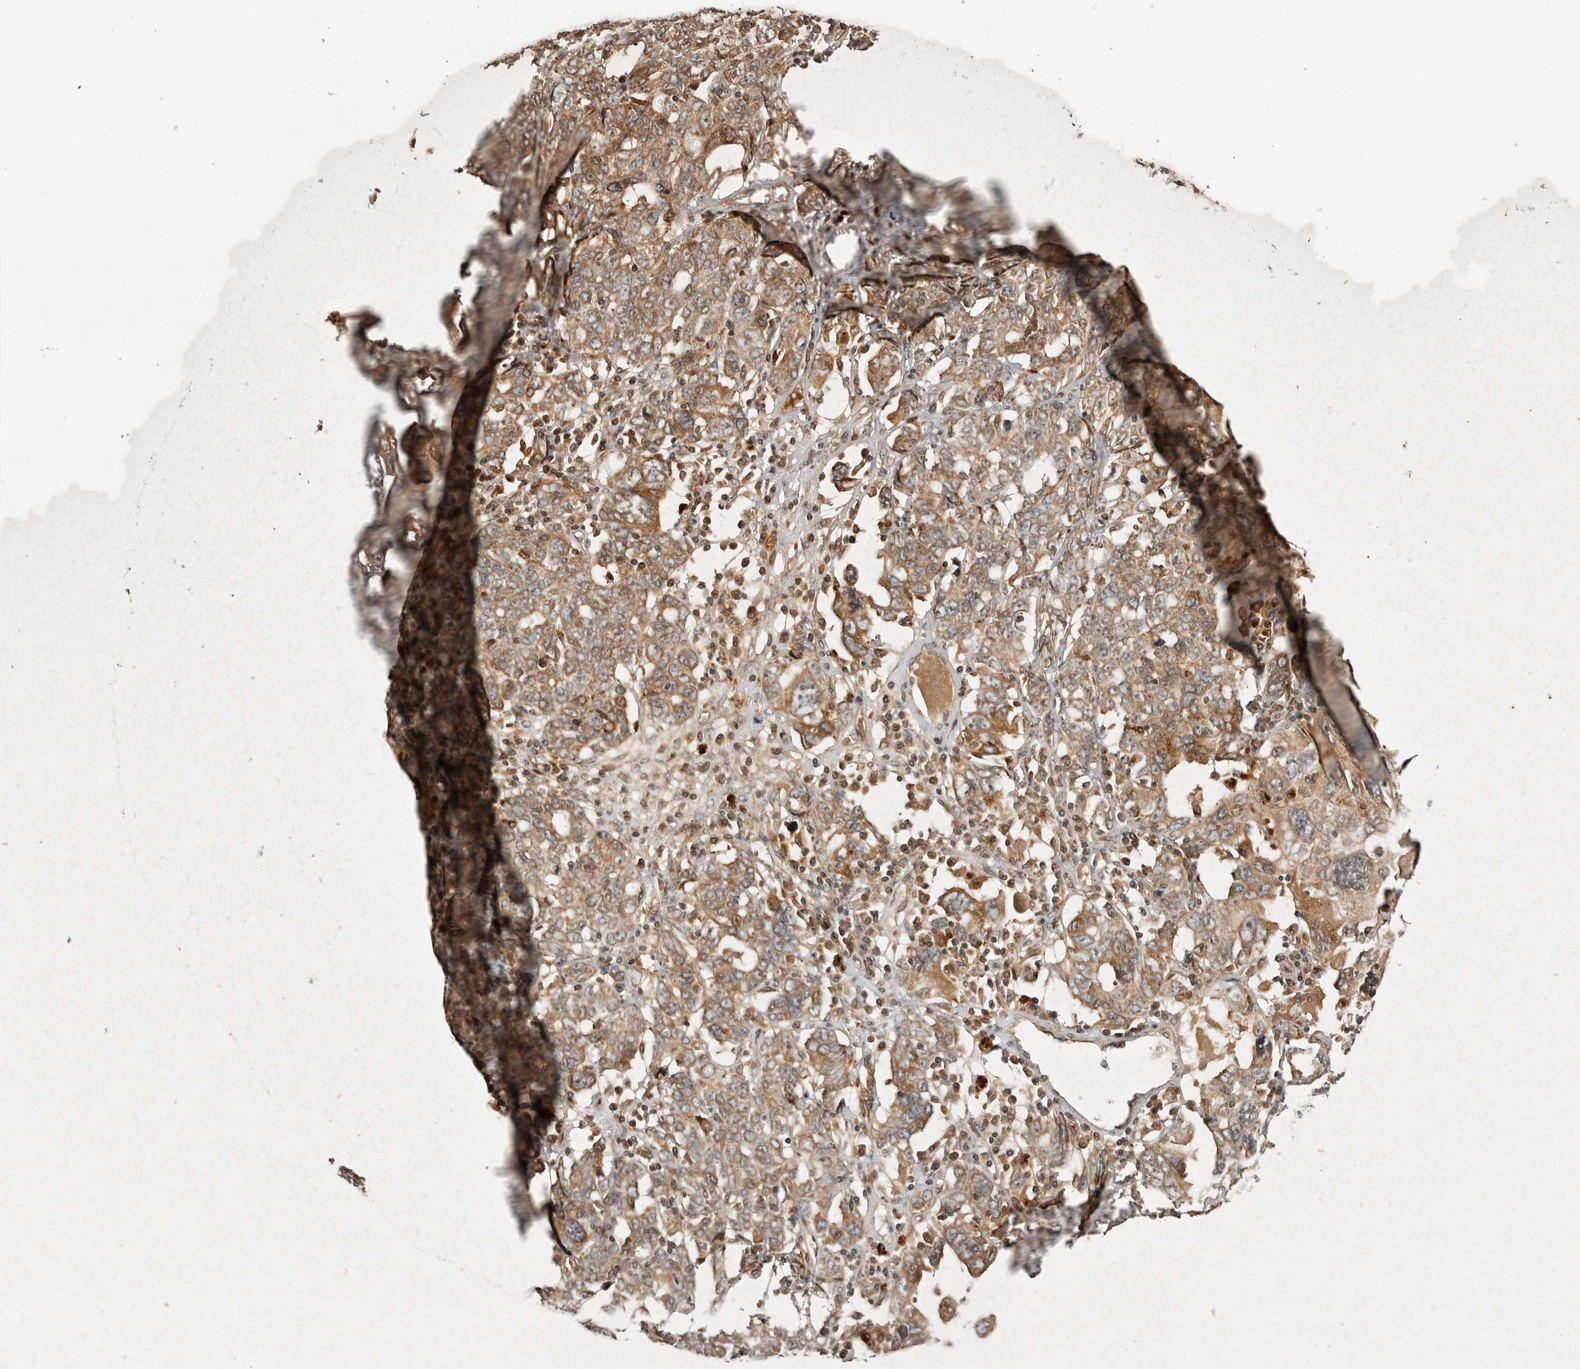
{"staining": {"intensity": "moderate", "quantity": ">75%", "location": "cytoplasmic/membranous"}, "tissue": "ovarian cancer", "cell_type": "Tumor cells", "image_type": "cancer", "snomed": [{"axis": "morphology", "description": "Carcinoma, endometroid"}, {"axis": "topography", "description": "Ovary"}], "caption": "Immunohistochemistry (IHC) staining of ovarian cancer, which displays medium levels of moderate cytoplasmic/membranous staining in approximately >75% of tumor cells indicating moderate cytoplasmic/membranous protein positivity. The staining was performed using DAB (3,3'-diaminobenzidine) (brown) for protein detection and nuclei were counterstained in hematoxylin (blue).", "gene": "PITPNC1", "patient": {"sex": "female", "age": 62}}